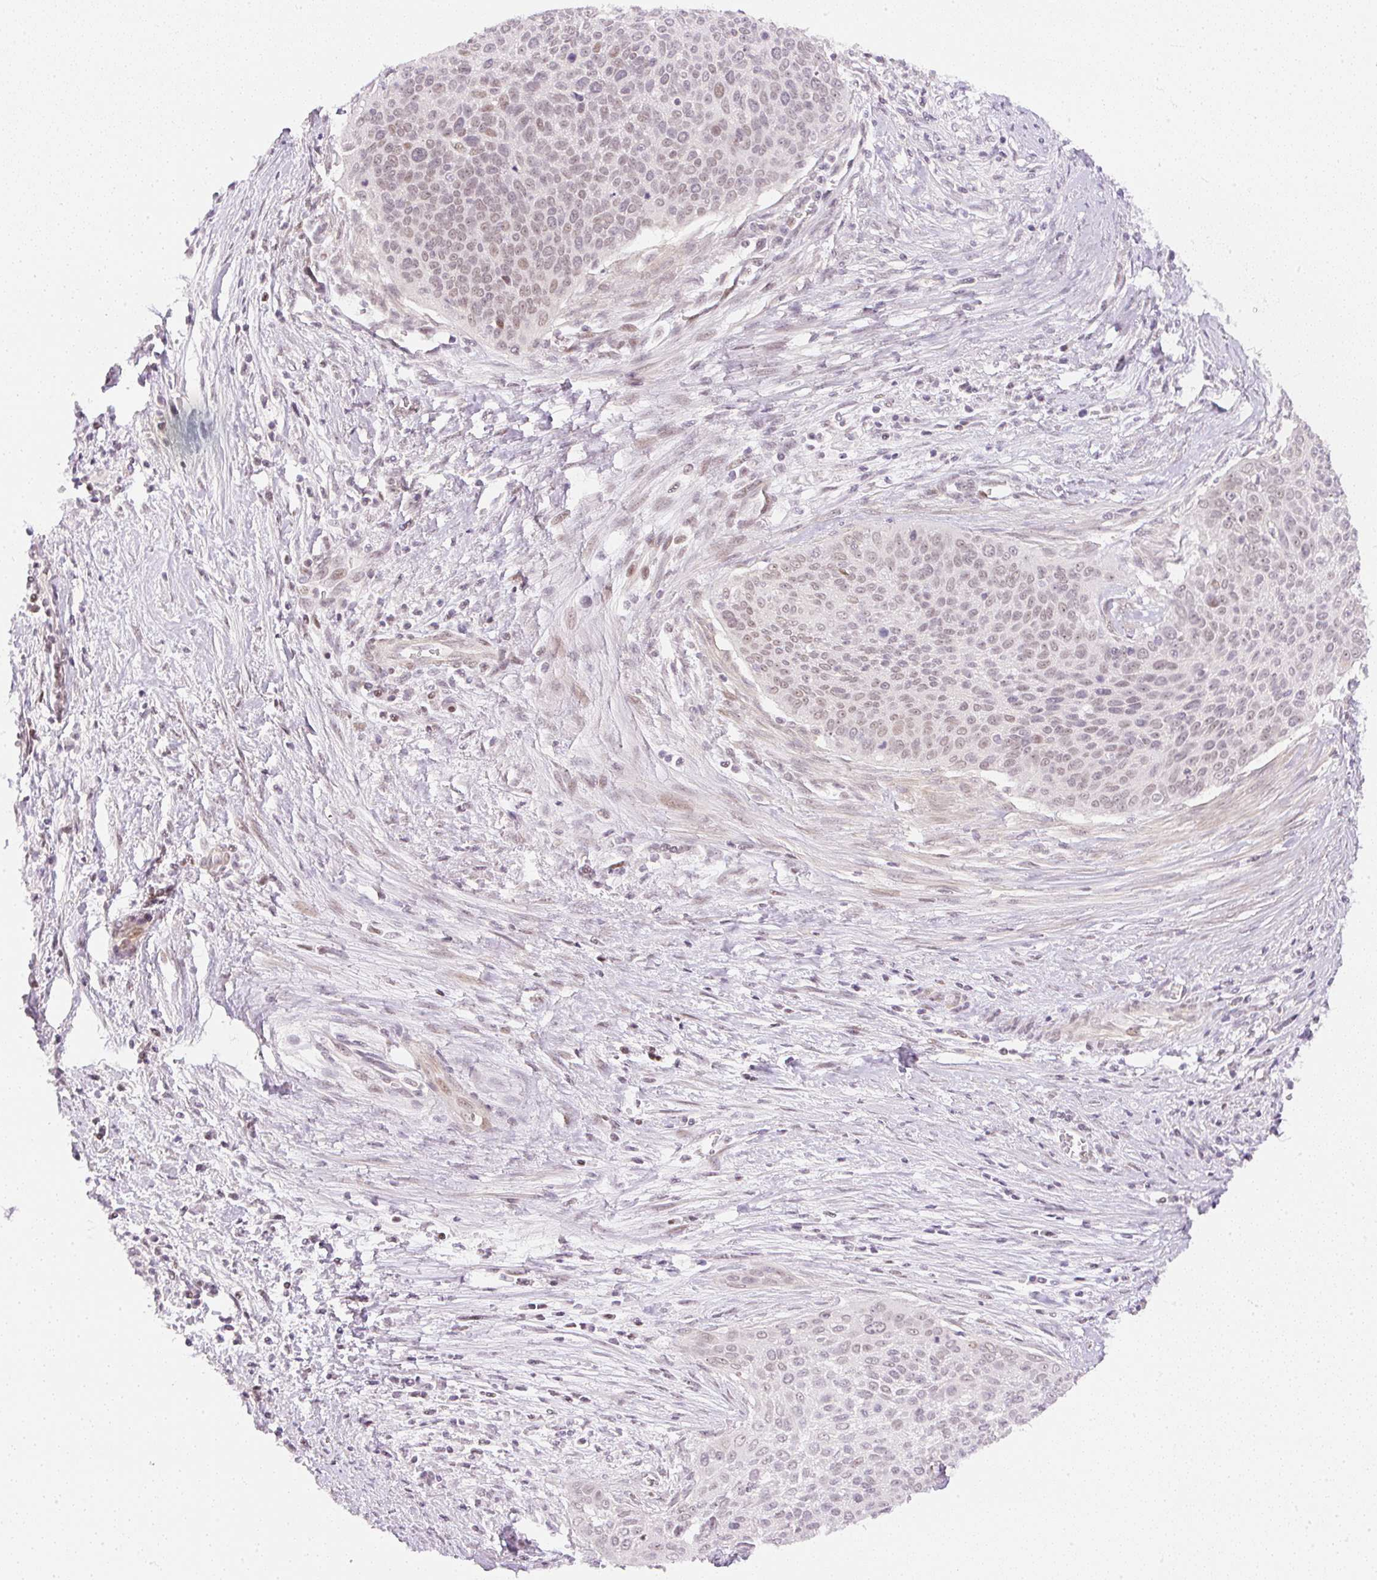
{"staining": {"intensity": "moderate", "quantity": "<25%", "location": "nuclear"}, "tissue": "cervical cancer", "cell_type": "Tumor cells", "image_type": "cancer", "snomed": [{"axis": "morphology", "description": "Squamous cell carcinoma, NOS"}, {"axis": "topography", "description": "Cervix"}], "caption": "Immunohistochemistry photomicrograph of human cervical cancer stained for a protein (brown), which demonstrates low levels of moderate nuclear positivity in about <25% of tumor cells.", "gene": "DPPA4", "patient": {"sex": "female", "age": 55}}